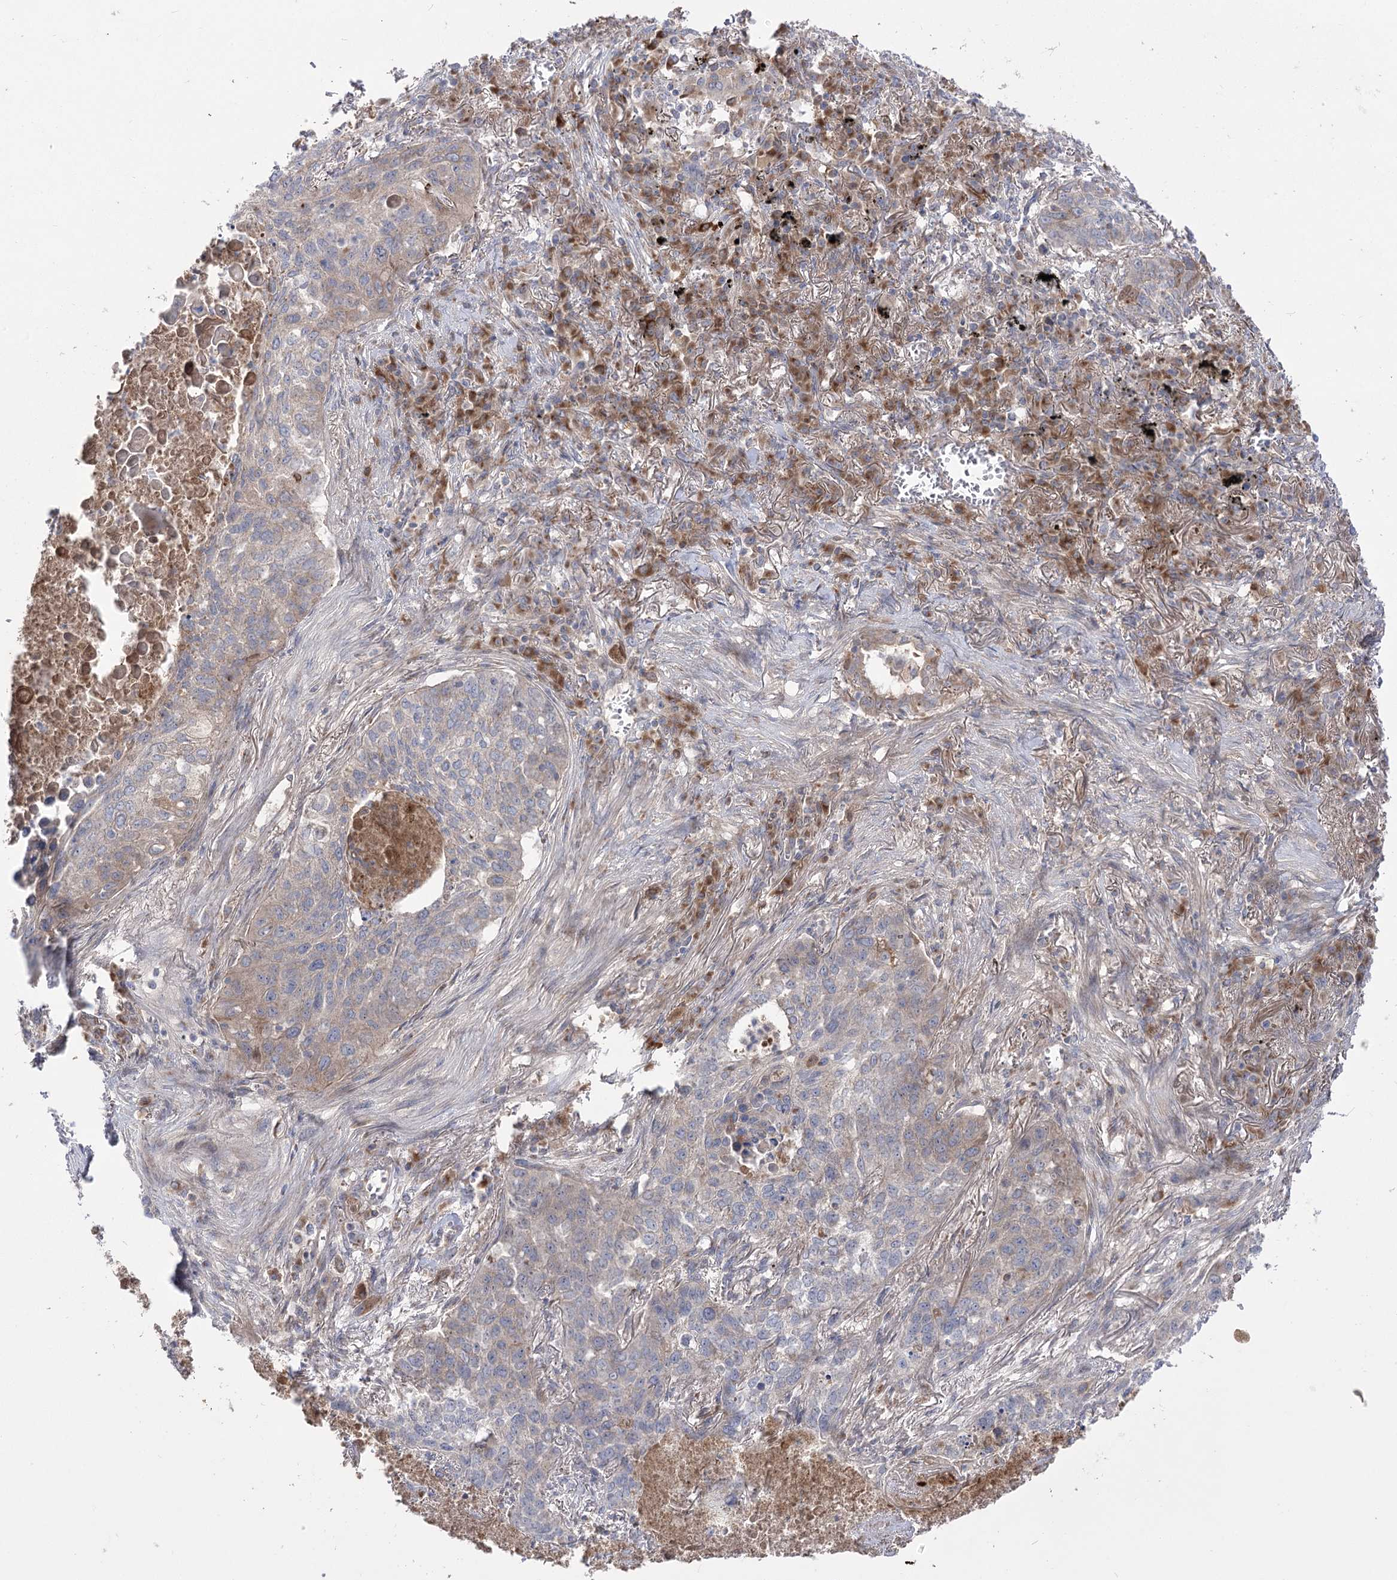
{"staining": {"intensity": "weak", "quantity": "<25%", "location": "cytoplasmic/membranous"}, "tissue": "lung cancer", "cell_type": "Tumor cells", "image_type": "cancer", "snomed": [{"axis": "morphology", "description": "Squamous cell carcinoma, NOS"}, {"axis": "topography", "description": "Lung"}], "caption": "The photomicrograph exhibits no significant positivity in tumor cells of lung squamous cell carcinoma.", "gene": "GBF1", "patient": {"sex": "female", "age": 63}}